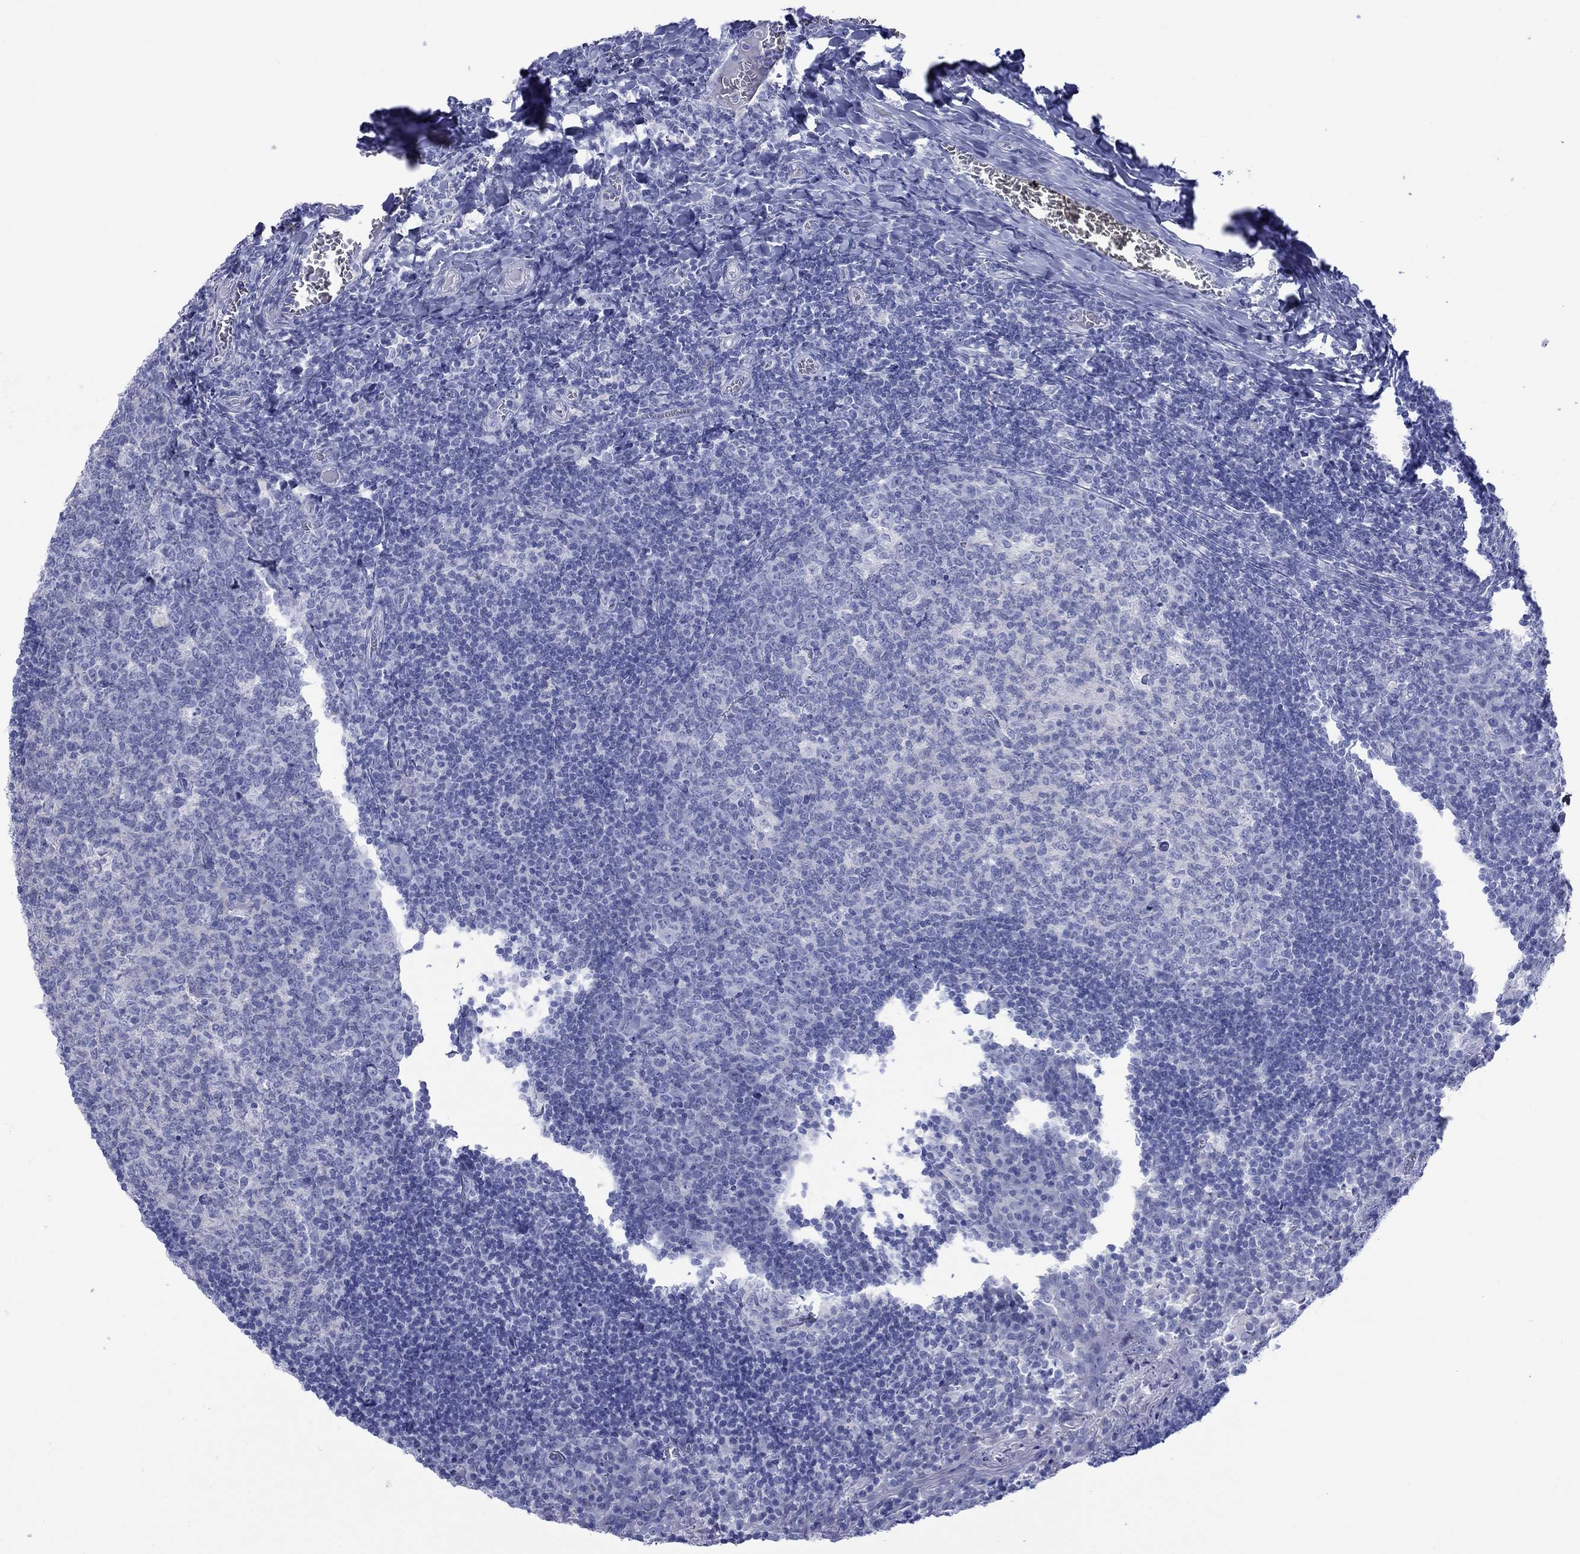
{"staining": {"intensity": "negative", "quantity": "none", "location": "none"}, "tissue": "tonsil", "cell_type": "Germinal center cells", "image_type": "normal", "snomed": [{"axis": "morphology", "description": "Normal tissue, NOS"}, {"axis": "topography", "description": "Tonsil"}], "caption": "Immunohistochemical staining of normal tonsil reveals no significant expression in germinal center cells. (DAB (3,3'-diaminobenzidine) immunohistochemistry (IHC) with hematoxylin counter stain).", "gene": "MLANA", "patient": {"sex": "female", "age": 13}}